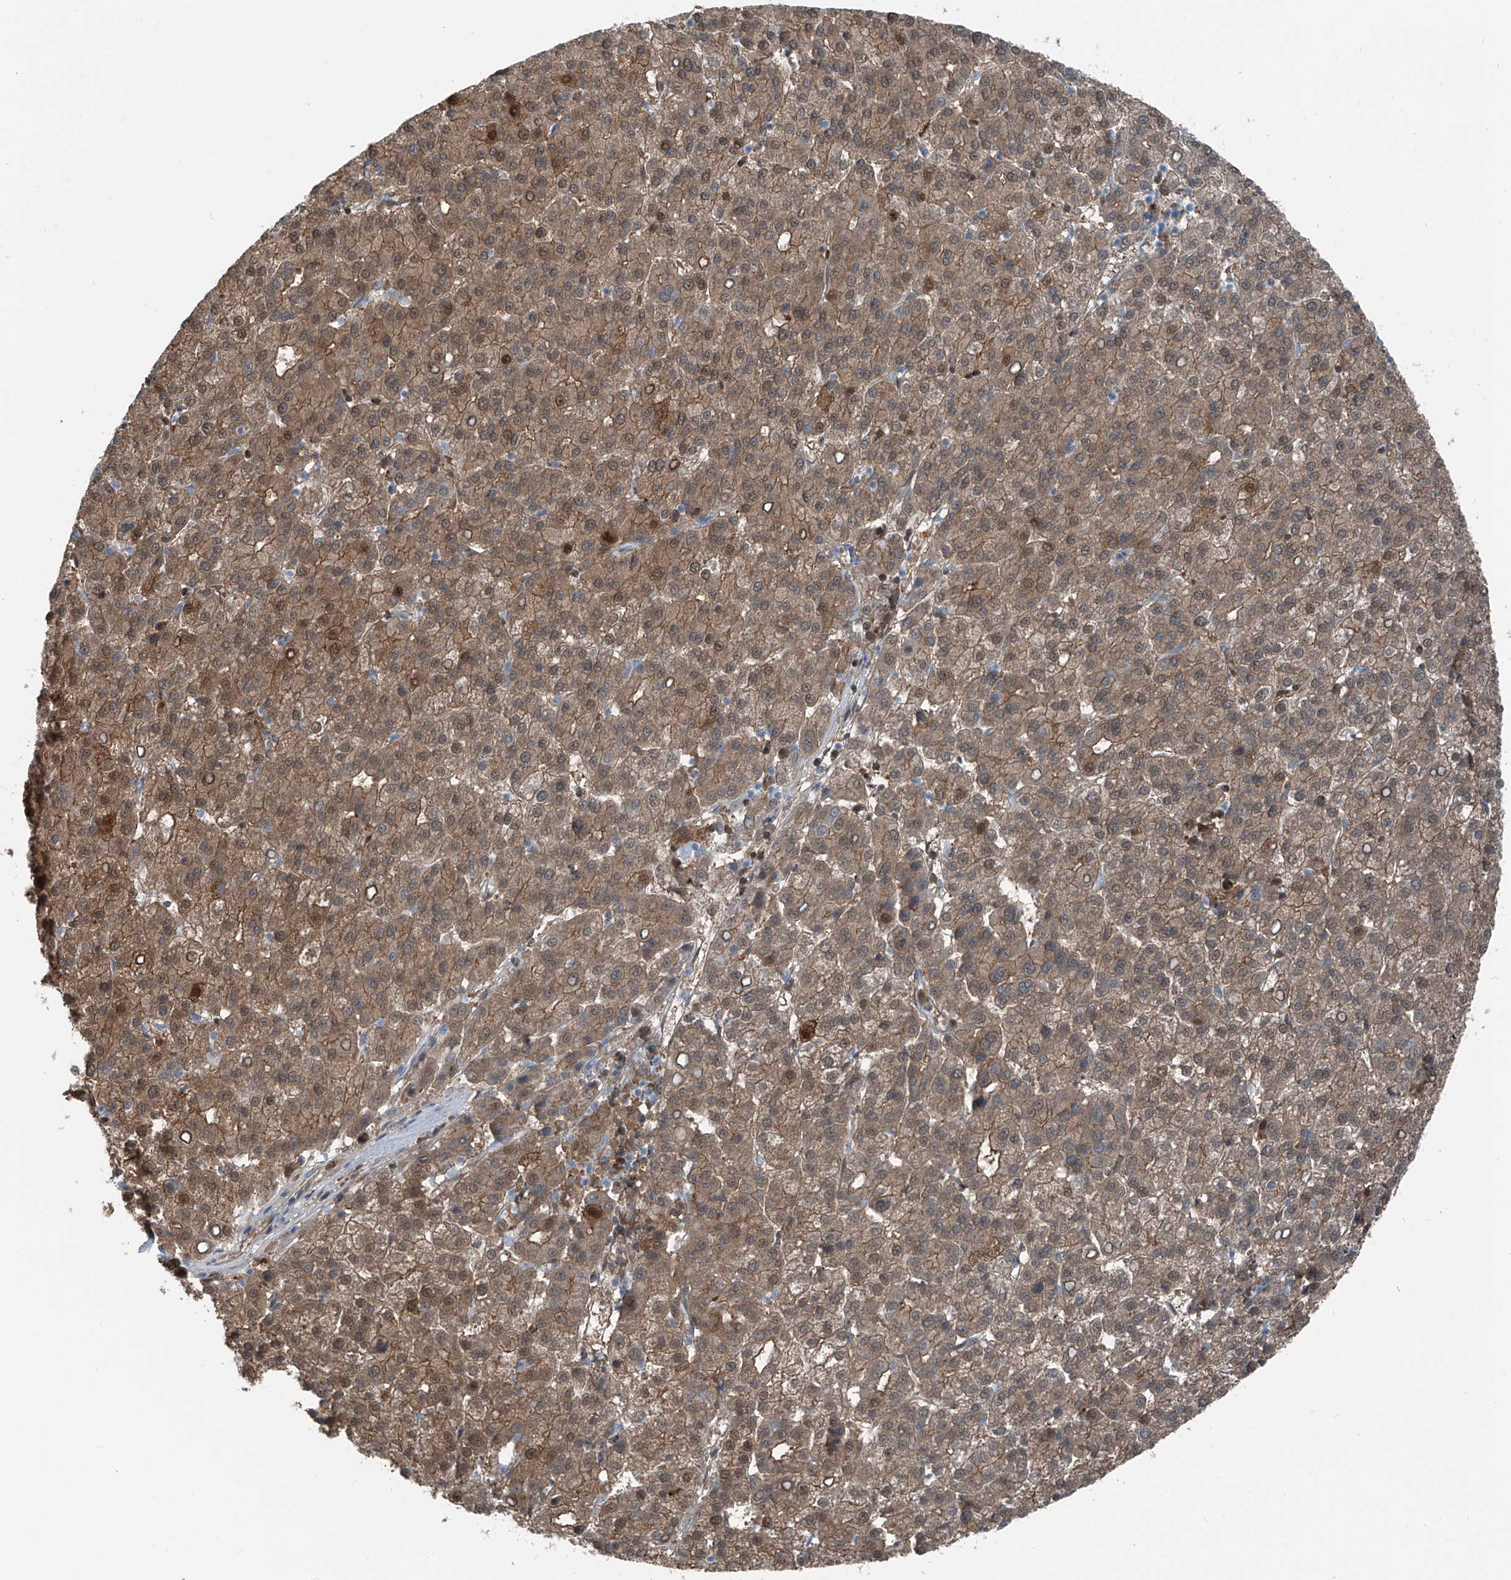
{"staining": {"intensity": "moderate", "quantity": ">75%", "location": "cytoplasmic/membranous,nuclear"}, "tissue": "liver cancer", "cell_type": "Tumor cells", "image_type": "cancer", "snomed": [{"axis": "morphology", "description": "Carcinoma, Hepatocellular, NOS"}, {"axis": "topography", "description": "Liver"}], "caption": "DAB (3,3'-diaminobenzidine) immunohistochemical staining of liver cancer displays moderate cytoplasmic/membranous and nuclear protein positivity in about >75% of tumor cells.", "gene": "RGN", "patient": {"sex": "female", "age": 58}}